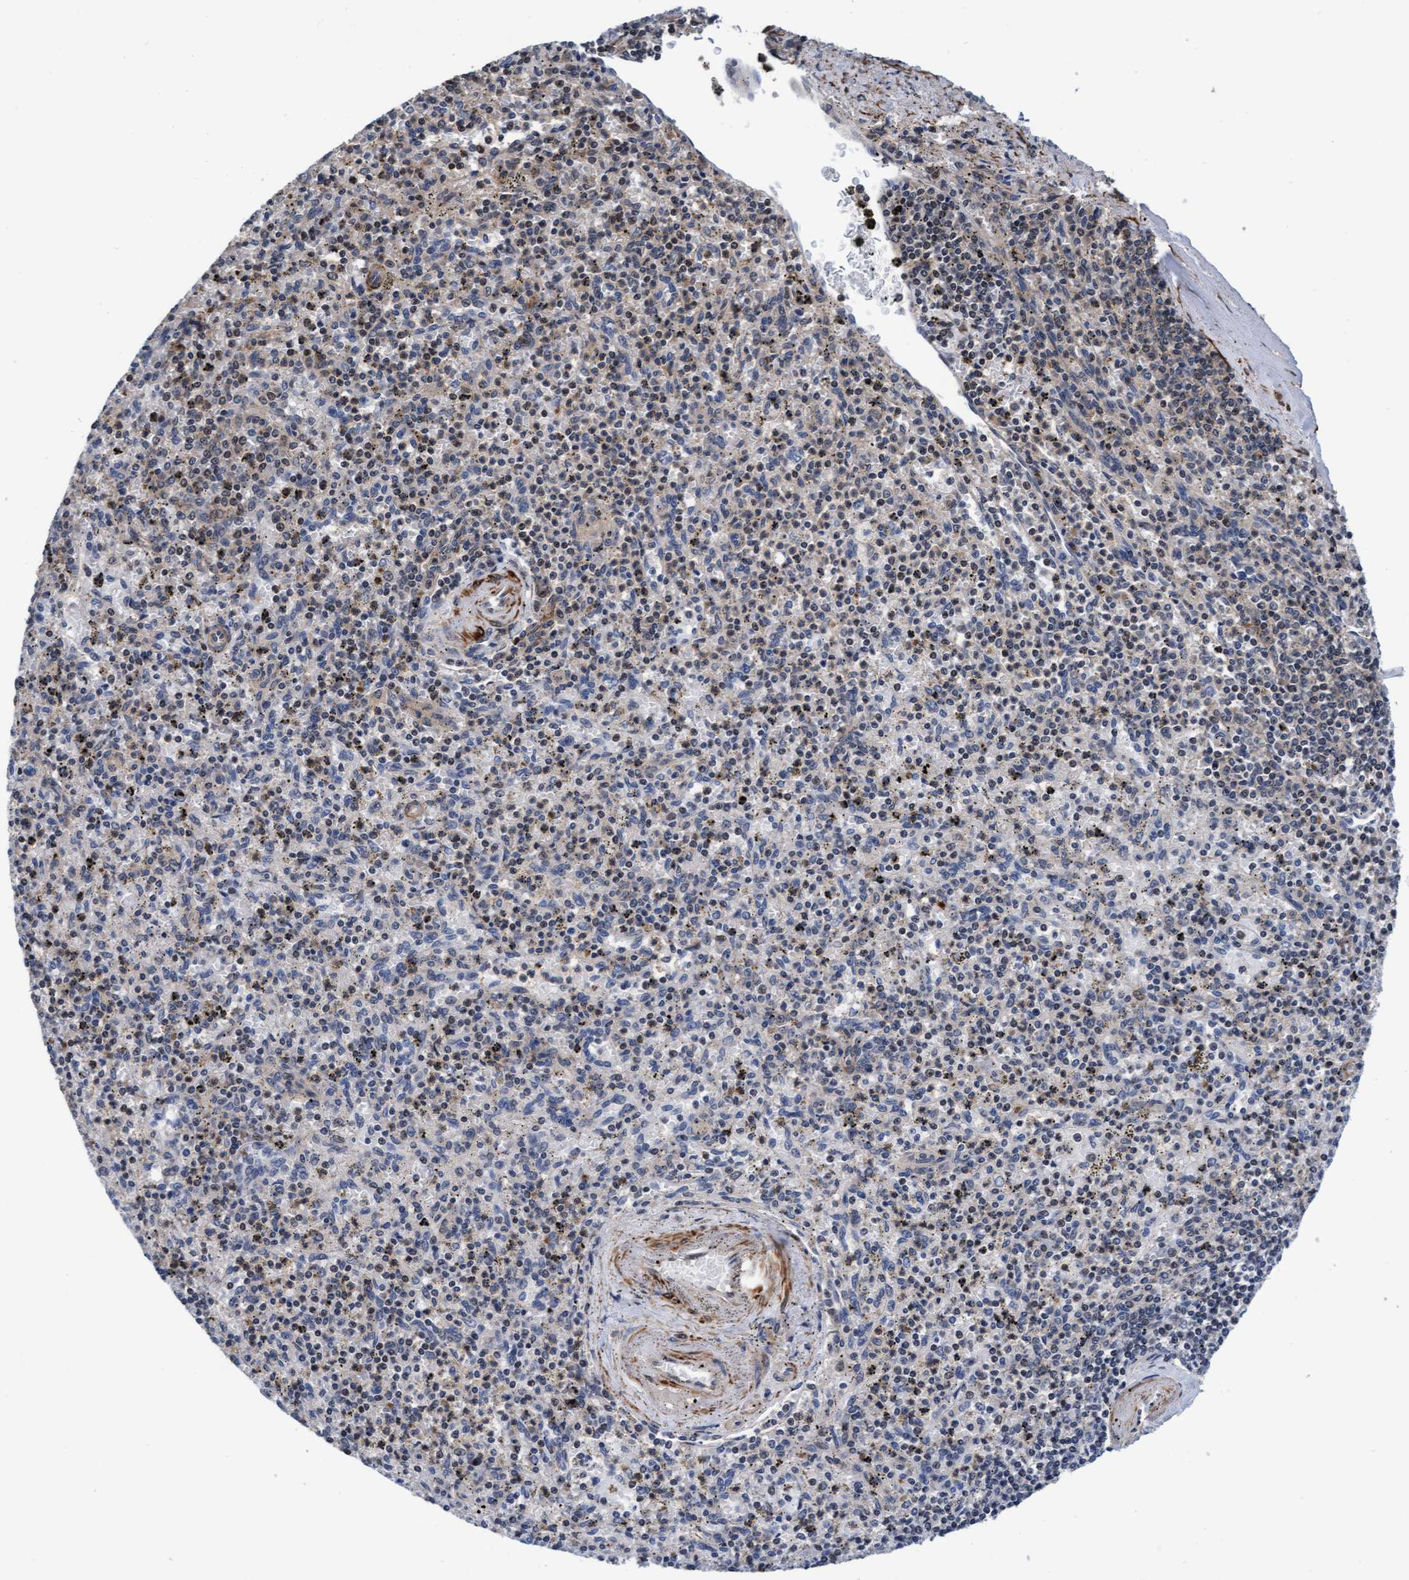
{"staining": {"intensity": "weak", "quantity": "<25%", "location": "cytoplasmic/membranous"}, "tissue": "spleen", "cell_type": "Cells in red pulp", "image_type": "normal", "snomed": [{"axis": "morphology", "description": "Normal tissue, NOS"}, {"axis": "topography", "description": "Spleen"}], "caption": "High power microscopy histopathology image of an immunohistochemistry (IHC) photomicrograph of benign spleen, revealing no significant staining in cells in red pulp.", "gene": "EFCAB13", "patient": {"sex": "male", "age": 72}}